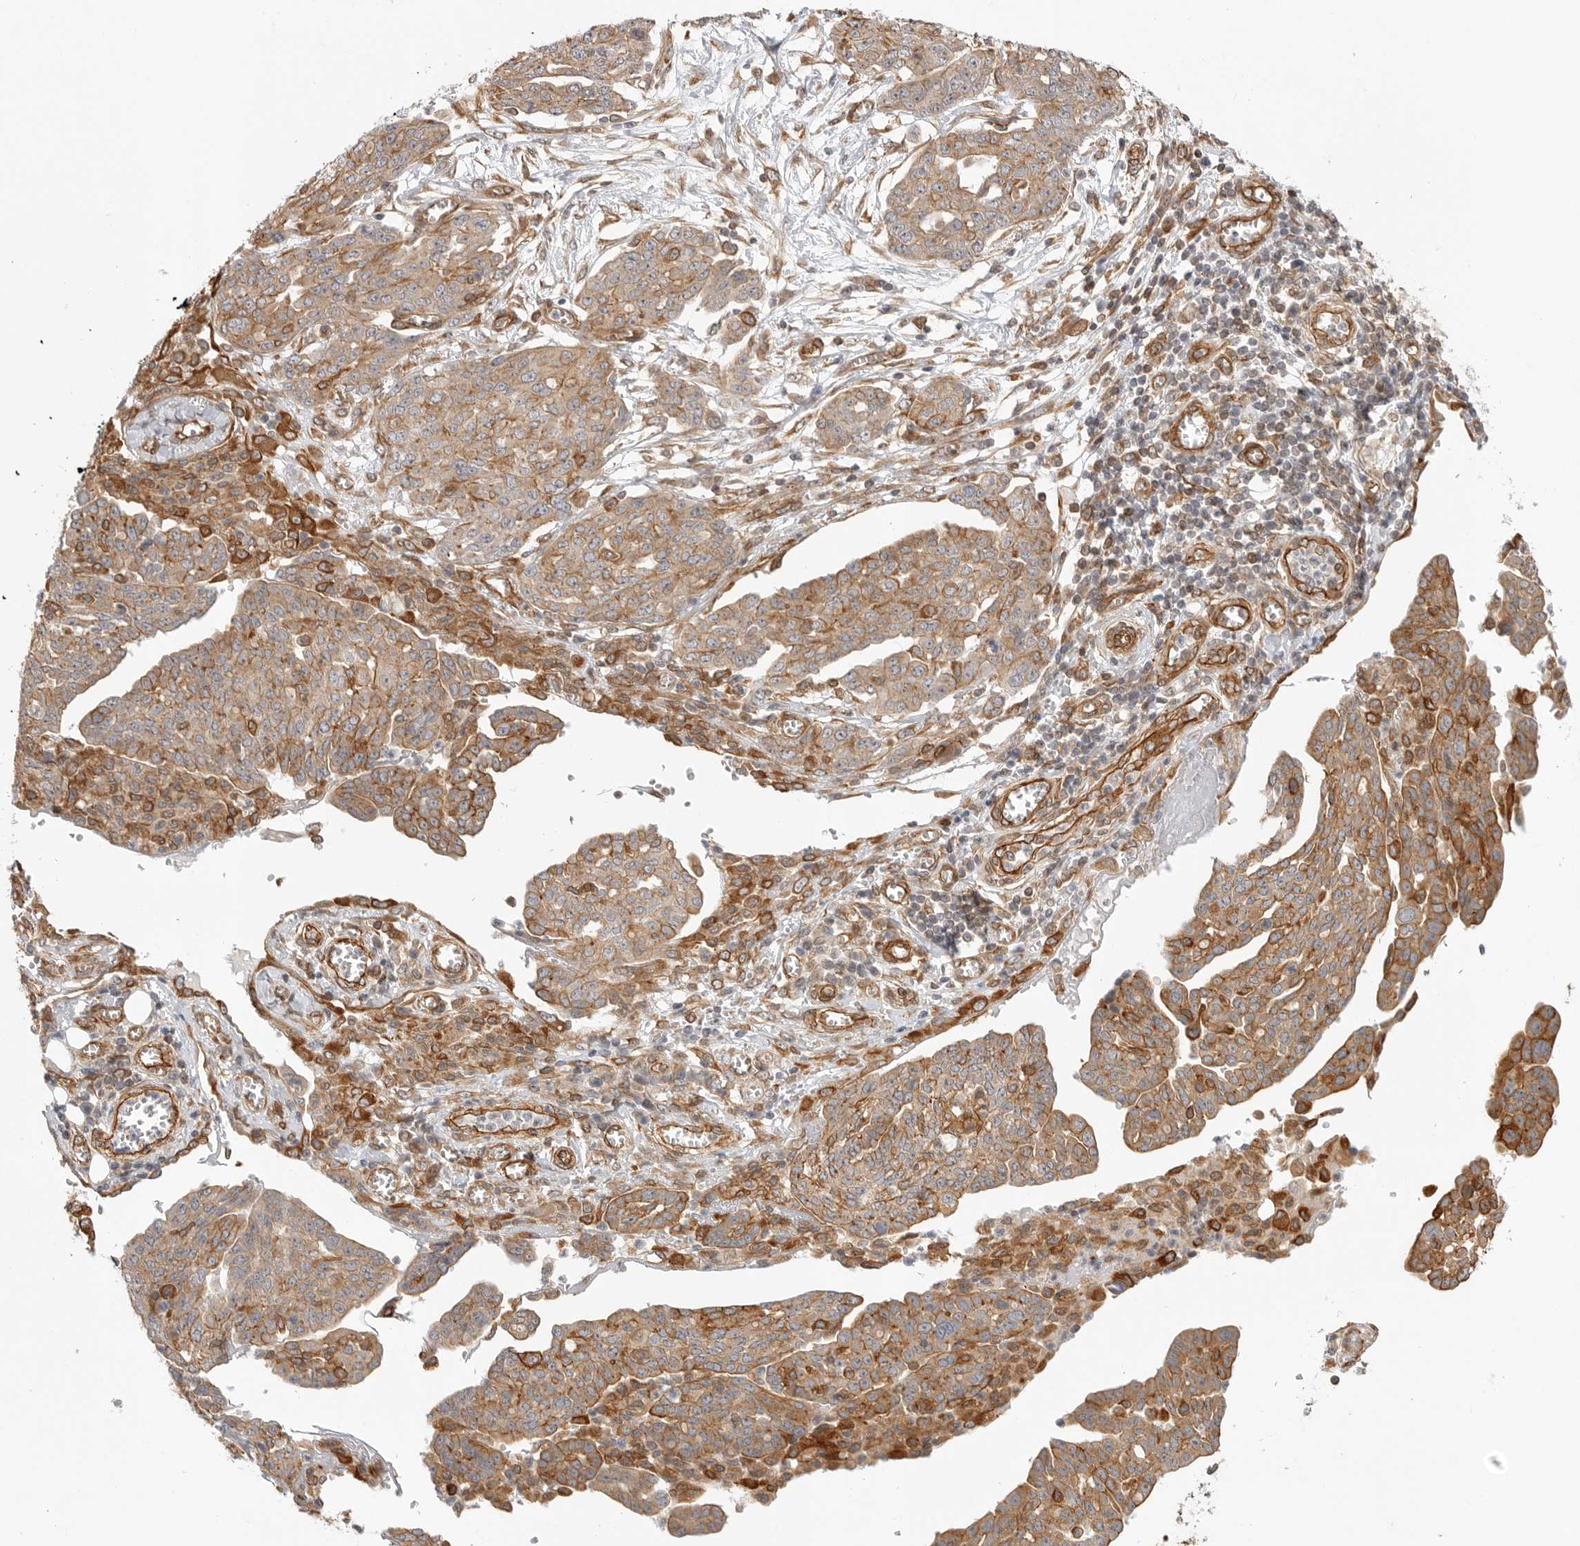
{"staining": {"intensity": "moderate", "quantity": ">75%", "location": "cytoplasmic/membranous"}, "tissue": "ovarian cancer", "cell_type": "Tumor cells", "image_type": "cancer", "snomed": [{"axis": "morphology", "description": "Cystadenocarcinoma, serous, NOS"}, {"axis": "topography", "description": "Soft tissue"}, {"axis": "topography", "description": "Ovary"}], "caption": "Serous cystadenocarcinoma (ovarian) stained with a protein marker reveals moderate staining in tumor cells.", "gene": "ATOH7", "patient": {"sex": "female", "age": 57}}